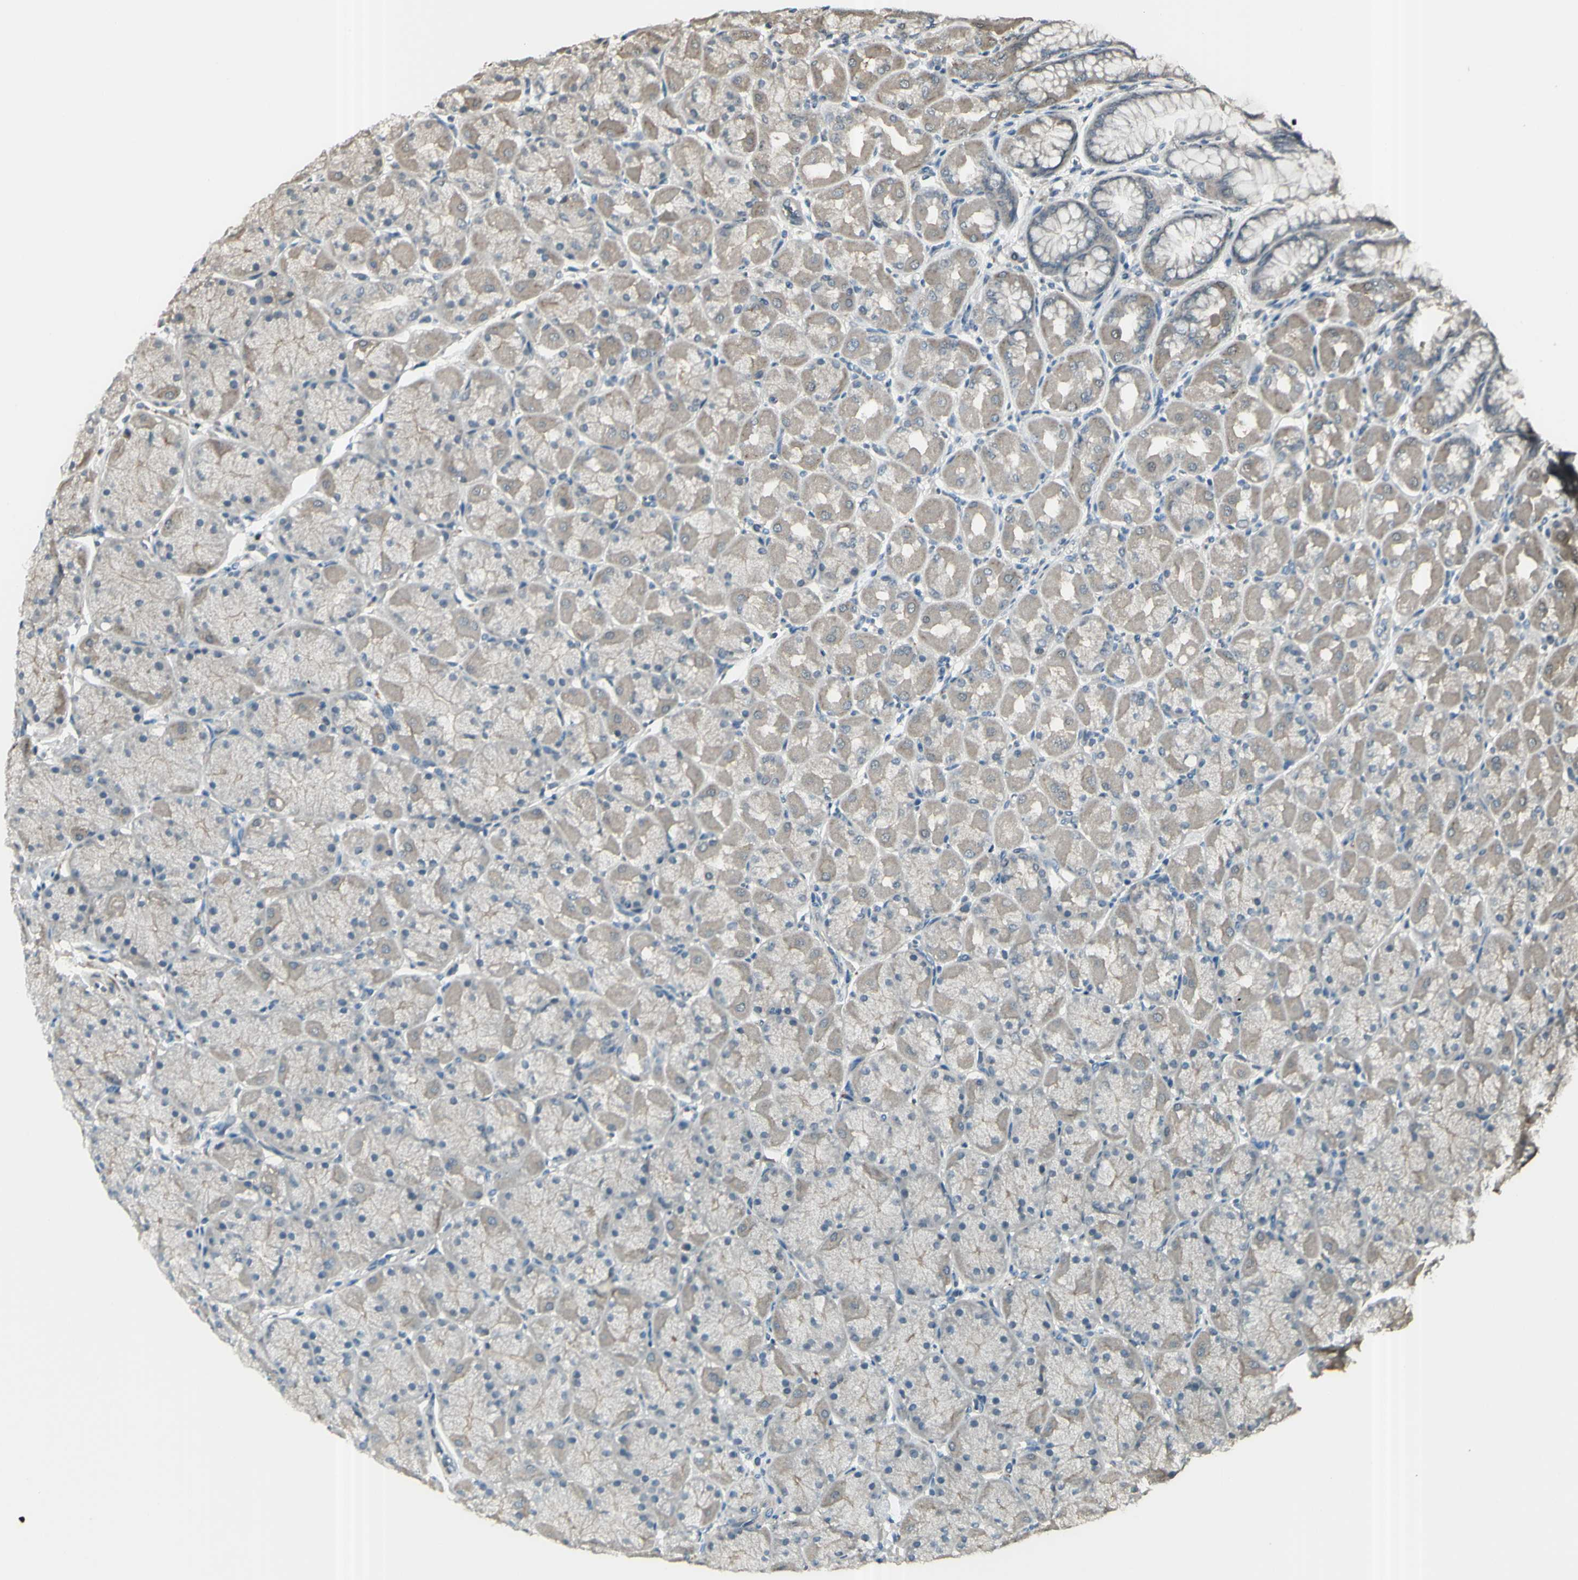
{"staining": {"intensity": "weak", "quantity": ">75%", "location": "cytoplasmic/membranous"}, "tissue": "stomach", "cell_type": "Glandular cells", "image_type": "normal", "snomed": [{"axis": "morphology", "description": "Normal tissue, NOS"}, {"axis": "topography", "description": "Stomach, upper"}], "caption": "Approximately >75% of glandular cells in benign human stomach demonstrate weak cytoplasmic/membranous protein positivity as visualized by brown immunohistochemical staining.", "gene": "GNAS", "patient": {"sex": "female", "age": 56}}